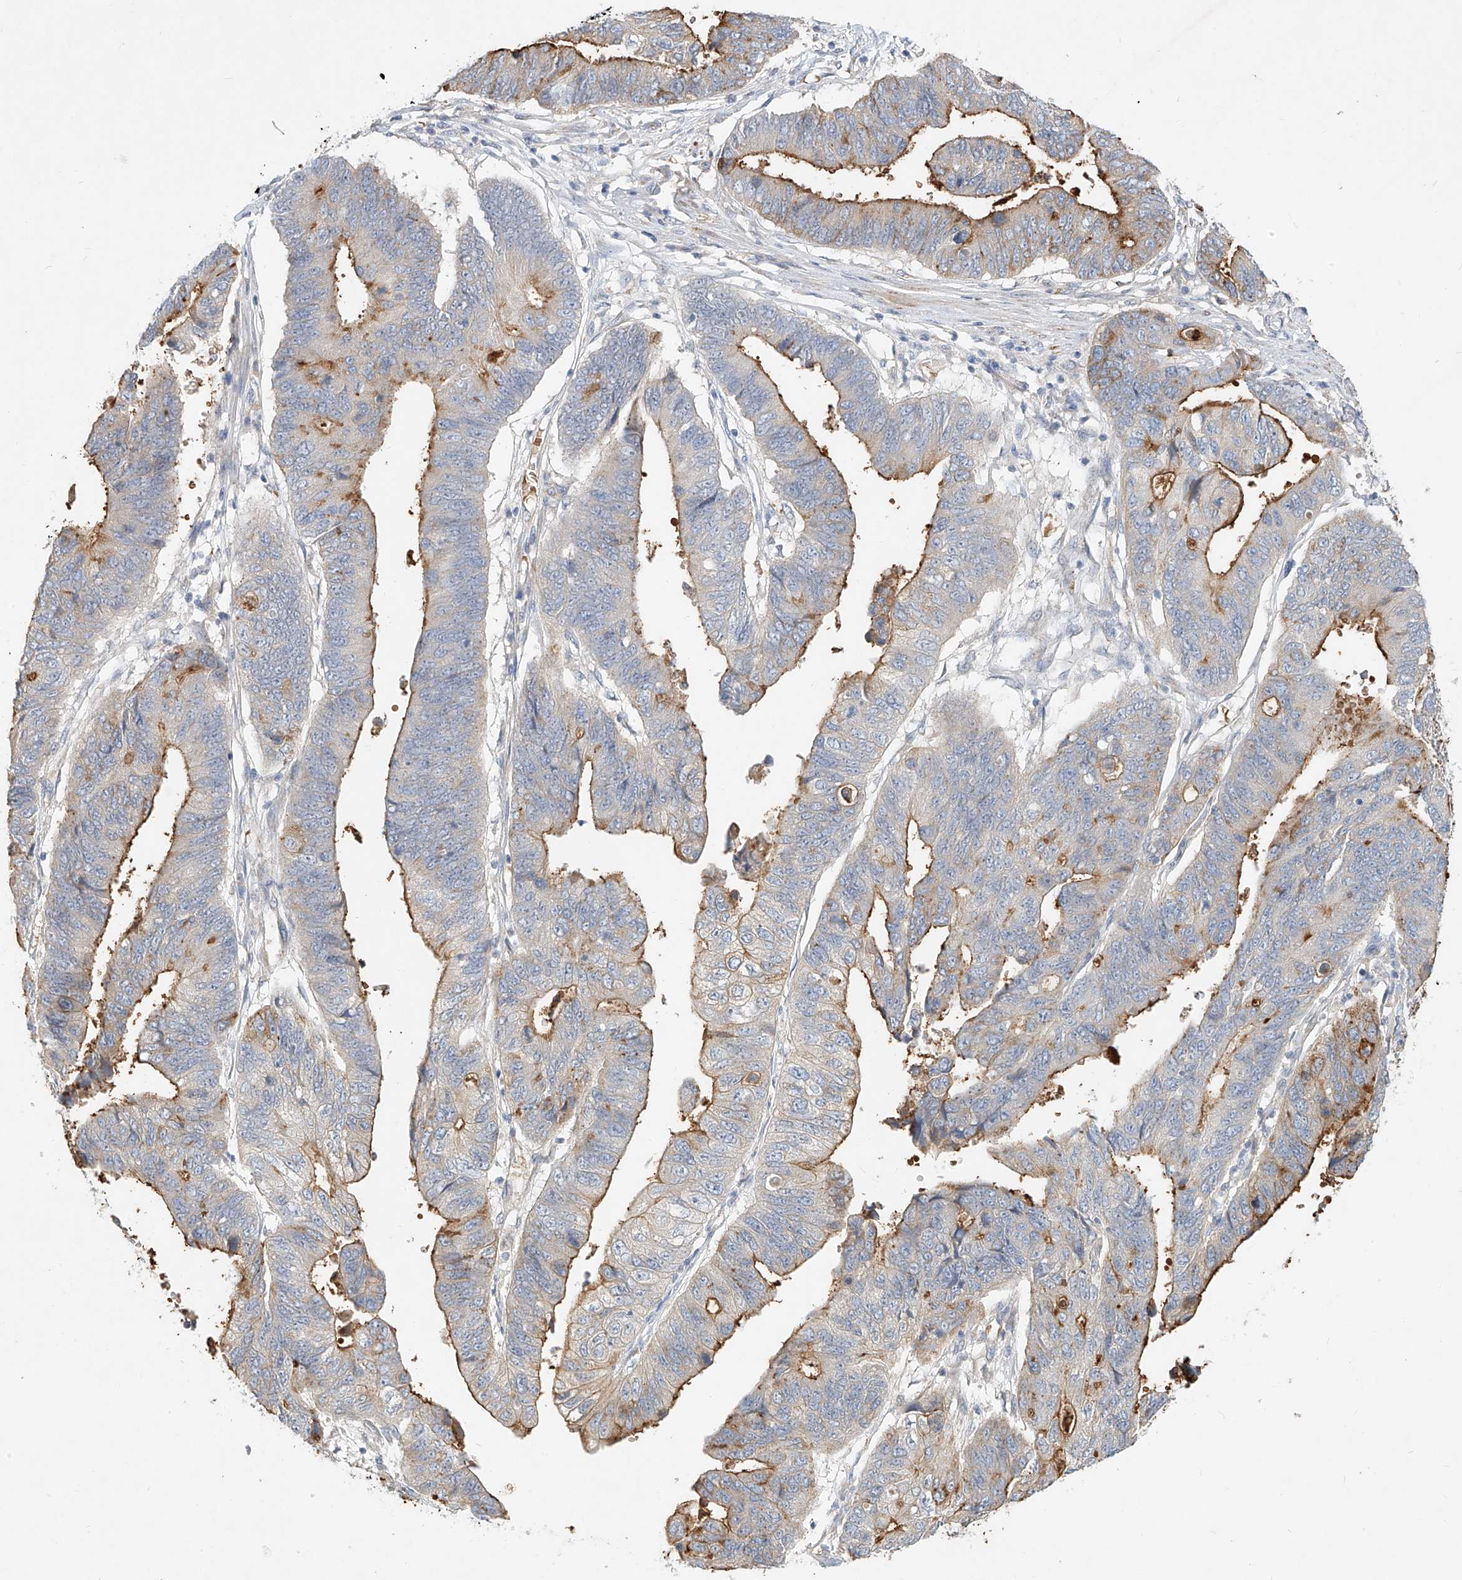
{"staining": {"intensity": "strong", "quantity": "25%-75%", "location": "cytoplasmic/membranous"}, "tissue": "stomach cancer", "cell_type": "Tumor cells", "image_type": "cancer", "snomed": [{"axis": "morphology", "description": "Adenocarcinoma, NOS"}, {"axis": "topography", "description": "Stomach"}], "caption": "This is a histology image of immunohistochemistry staining of adenocarcinoma (stomach), which shows strong staining in the cytoplasmic/membranous of tumor cells.", "gene": "SYTL3", "patient": {"sex": "male", "age": 59}}